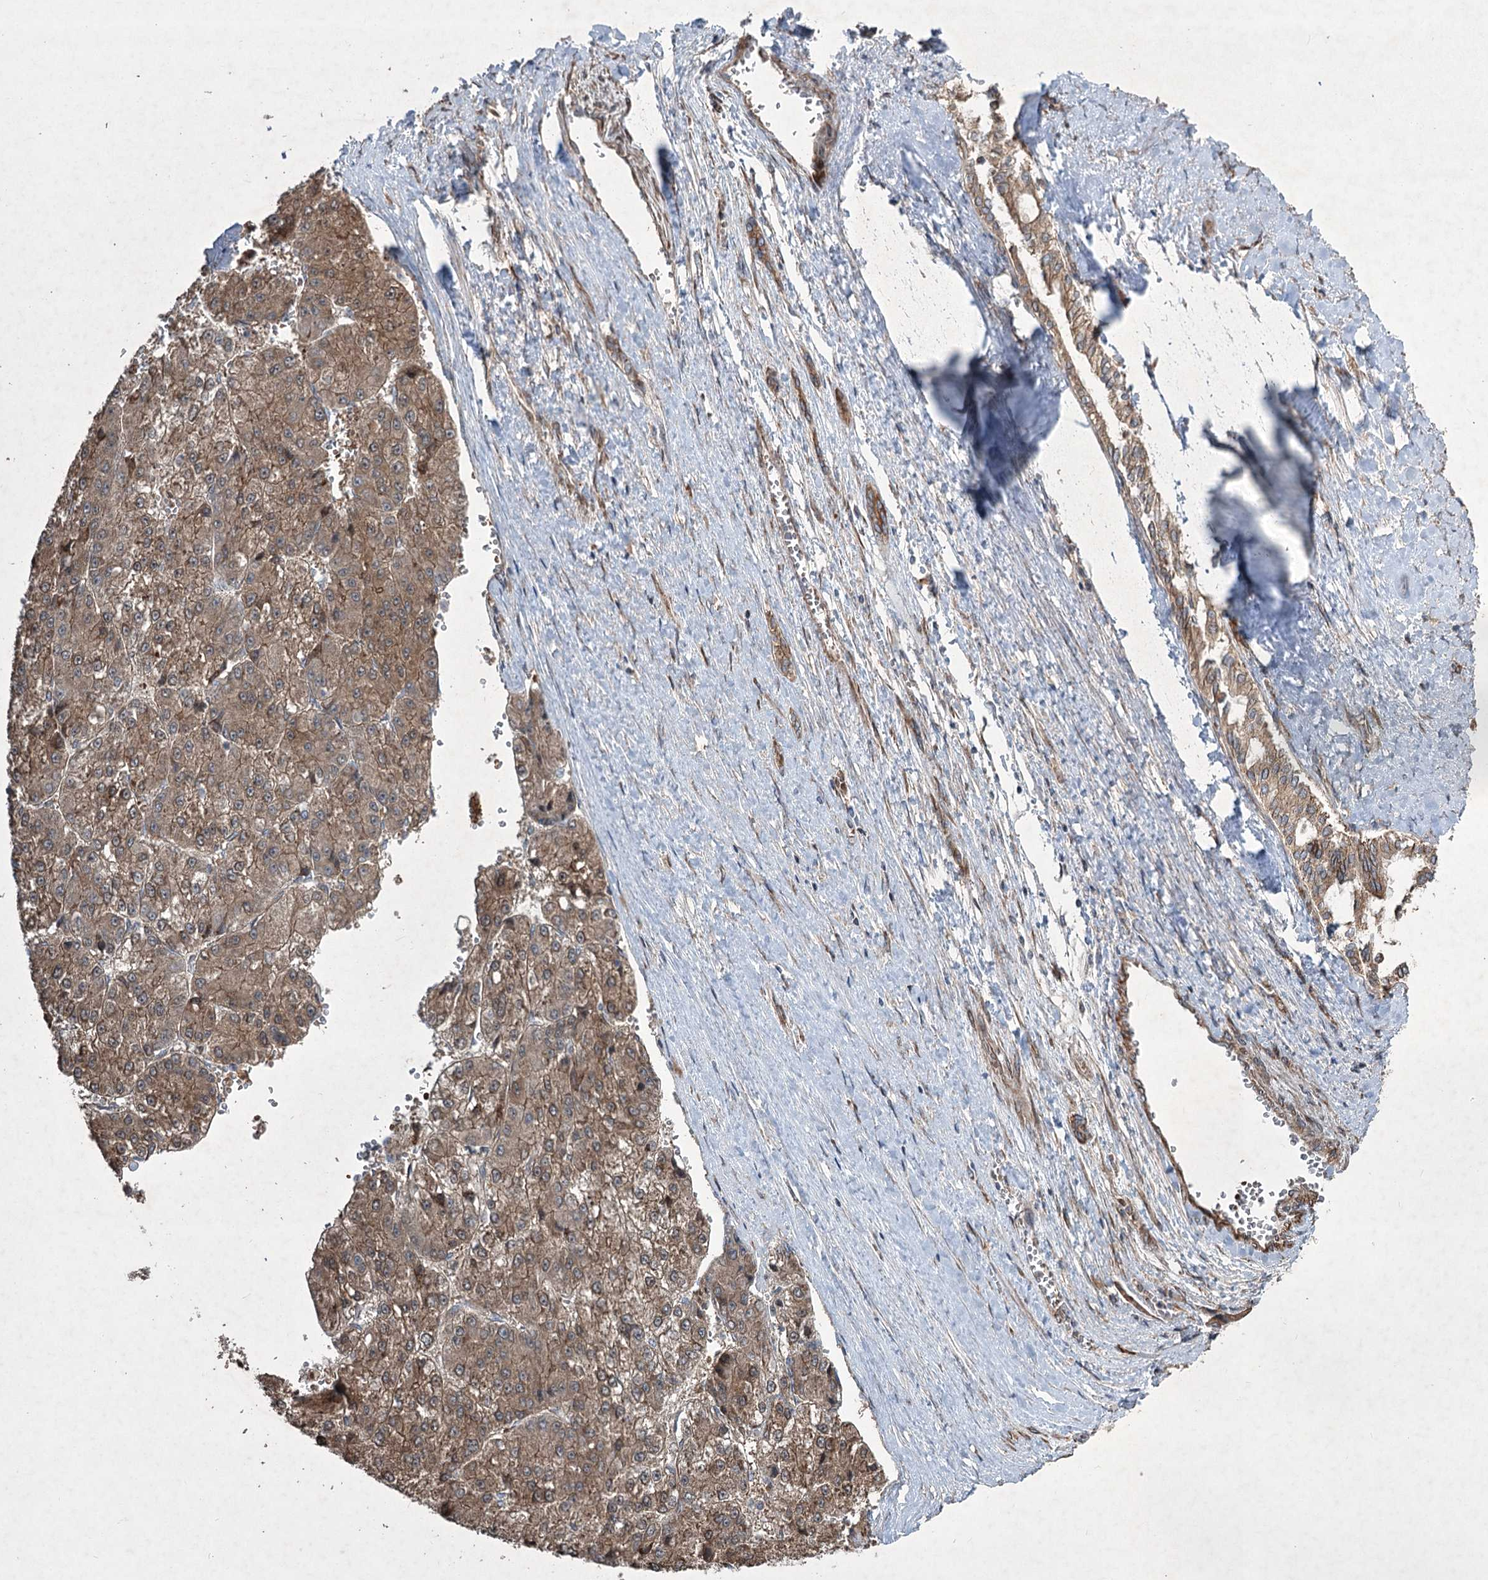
{"staining": {"intensity": "moderate", "quantity": ">75%", "location": "cytoplasmic/membranous"}, "tissue": "liver cancer", "cell_type": "Tumor cells", "image_type": "cancer", "snomed": [{"axis": "morphology", "description": "Carcinoma, Hepatocellular, NOS"}, {"axis": "topography", "description": "Liver"}], "caption": "A medium amount of moderate cytoplasmic/membranous staining is present in about >75% of tumor cells in hepatocellular carcinoma (liver) tissue.", "gene": "SERINC5", "patient": {"sex": "female", "age": 73}}